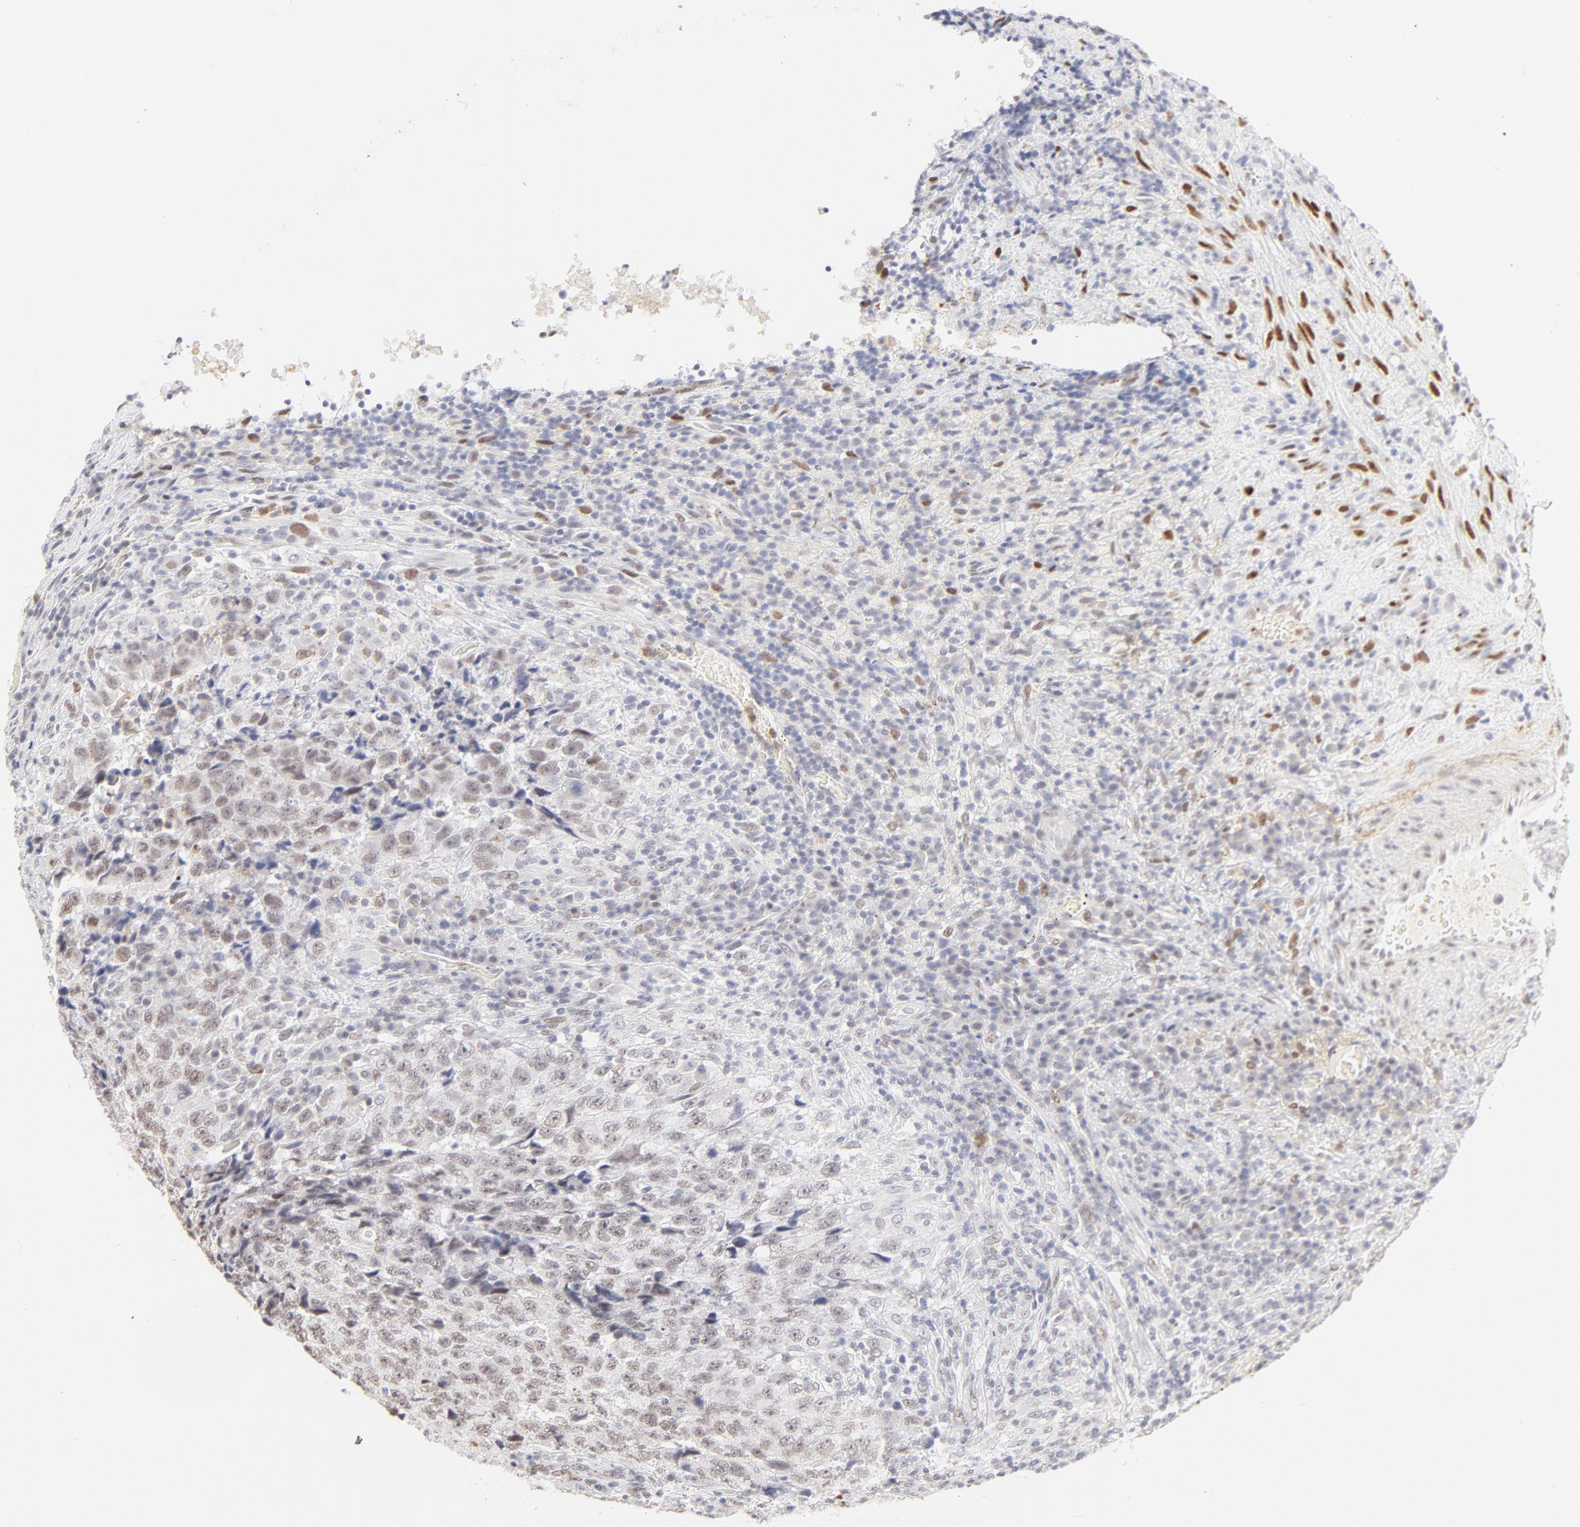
{"staining": {"intensity": "weak", "quantity": "25%-75%", "location": "nuclear"}, "tissue": "testis cancer", "cell_type": "Tumor cells", "image_type": "cancer", "snomed": [{"axis": "morphology", "description": "Necrosis, NOS"}, {"axis": "morphology", "description": "Carcinoma, Embryonal, NOS"}, {"axis": "topography", "description": "Testis"}], "caption": "About 25%-75% of tumor cells in human testis embryonal carcinoma exhibit weak nuclear protein positivity as visualized by brown immunohistochemical staining.", "gene": "PBX1", "patient": {"sex": "male", "age": 19}}